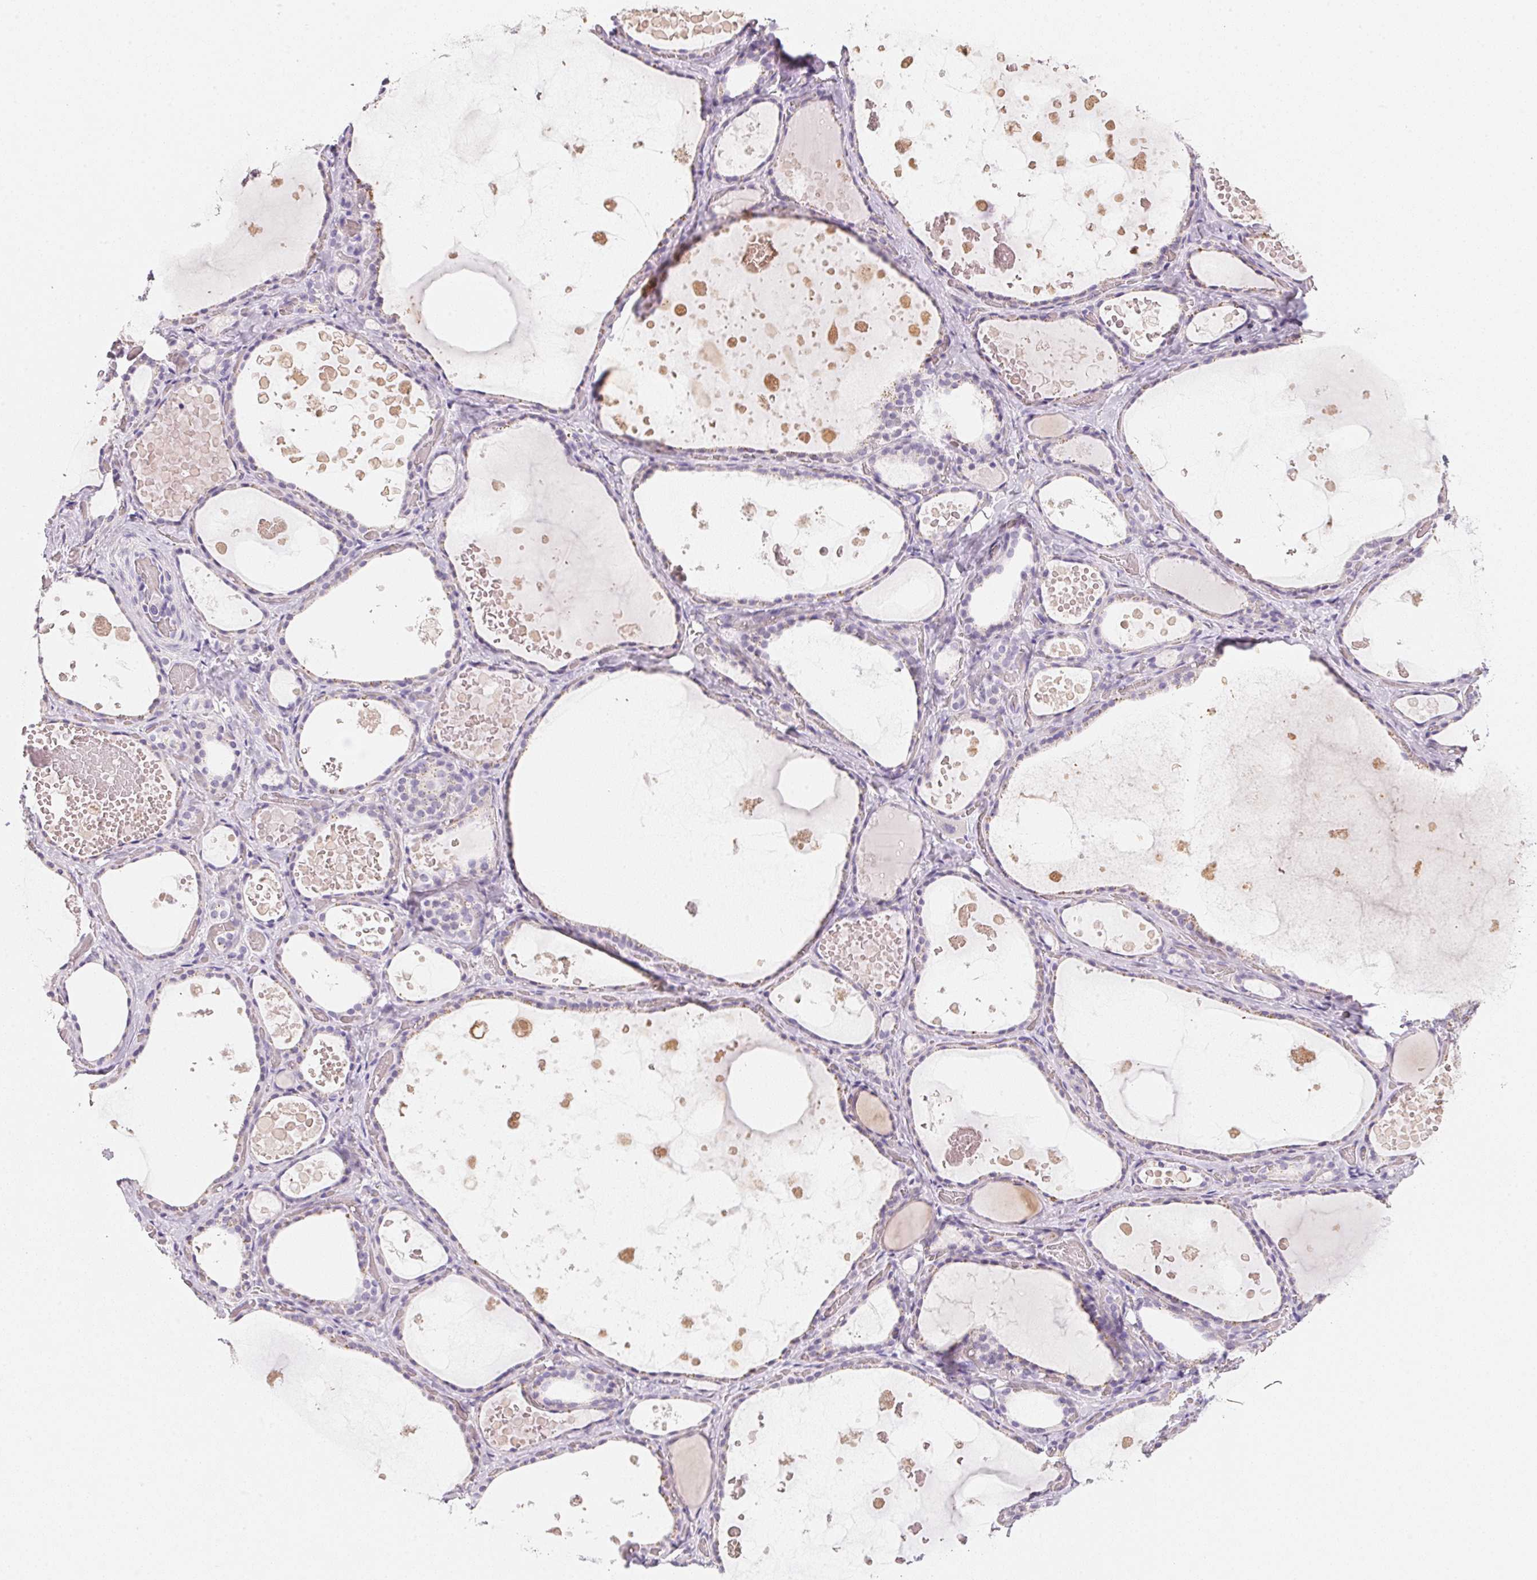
{"staining": {"intensity": "negative", "quantity": "none", "location": "none"}, "tissue": "thyroid gland", "cell_type": "Glandular cells", "image_type": "normal", "snomed": [{"axis": "morphology", "description": "Normal tissue, NOS"}, {"axis": "topography", "description": "Thyroid gland"}], "caption": "Thyroid gland stained for a protein using immunohistochemistry (IHC) exhibits no expression glandular cells.", "gene": "ACP3", "patient": {"sex": "female", "age": 56}}